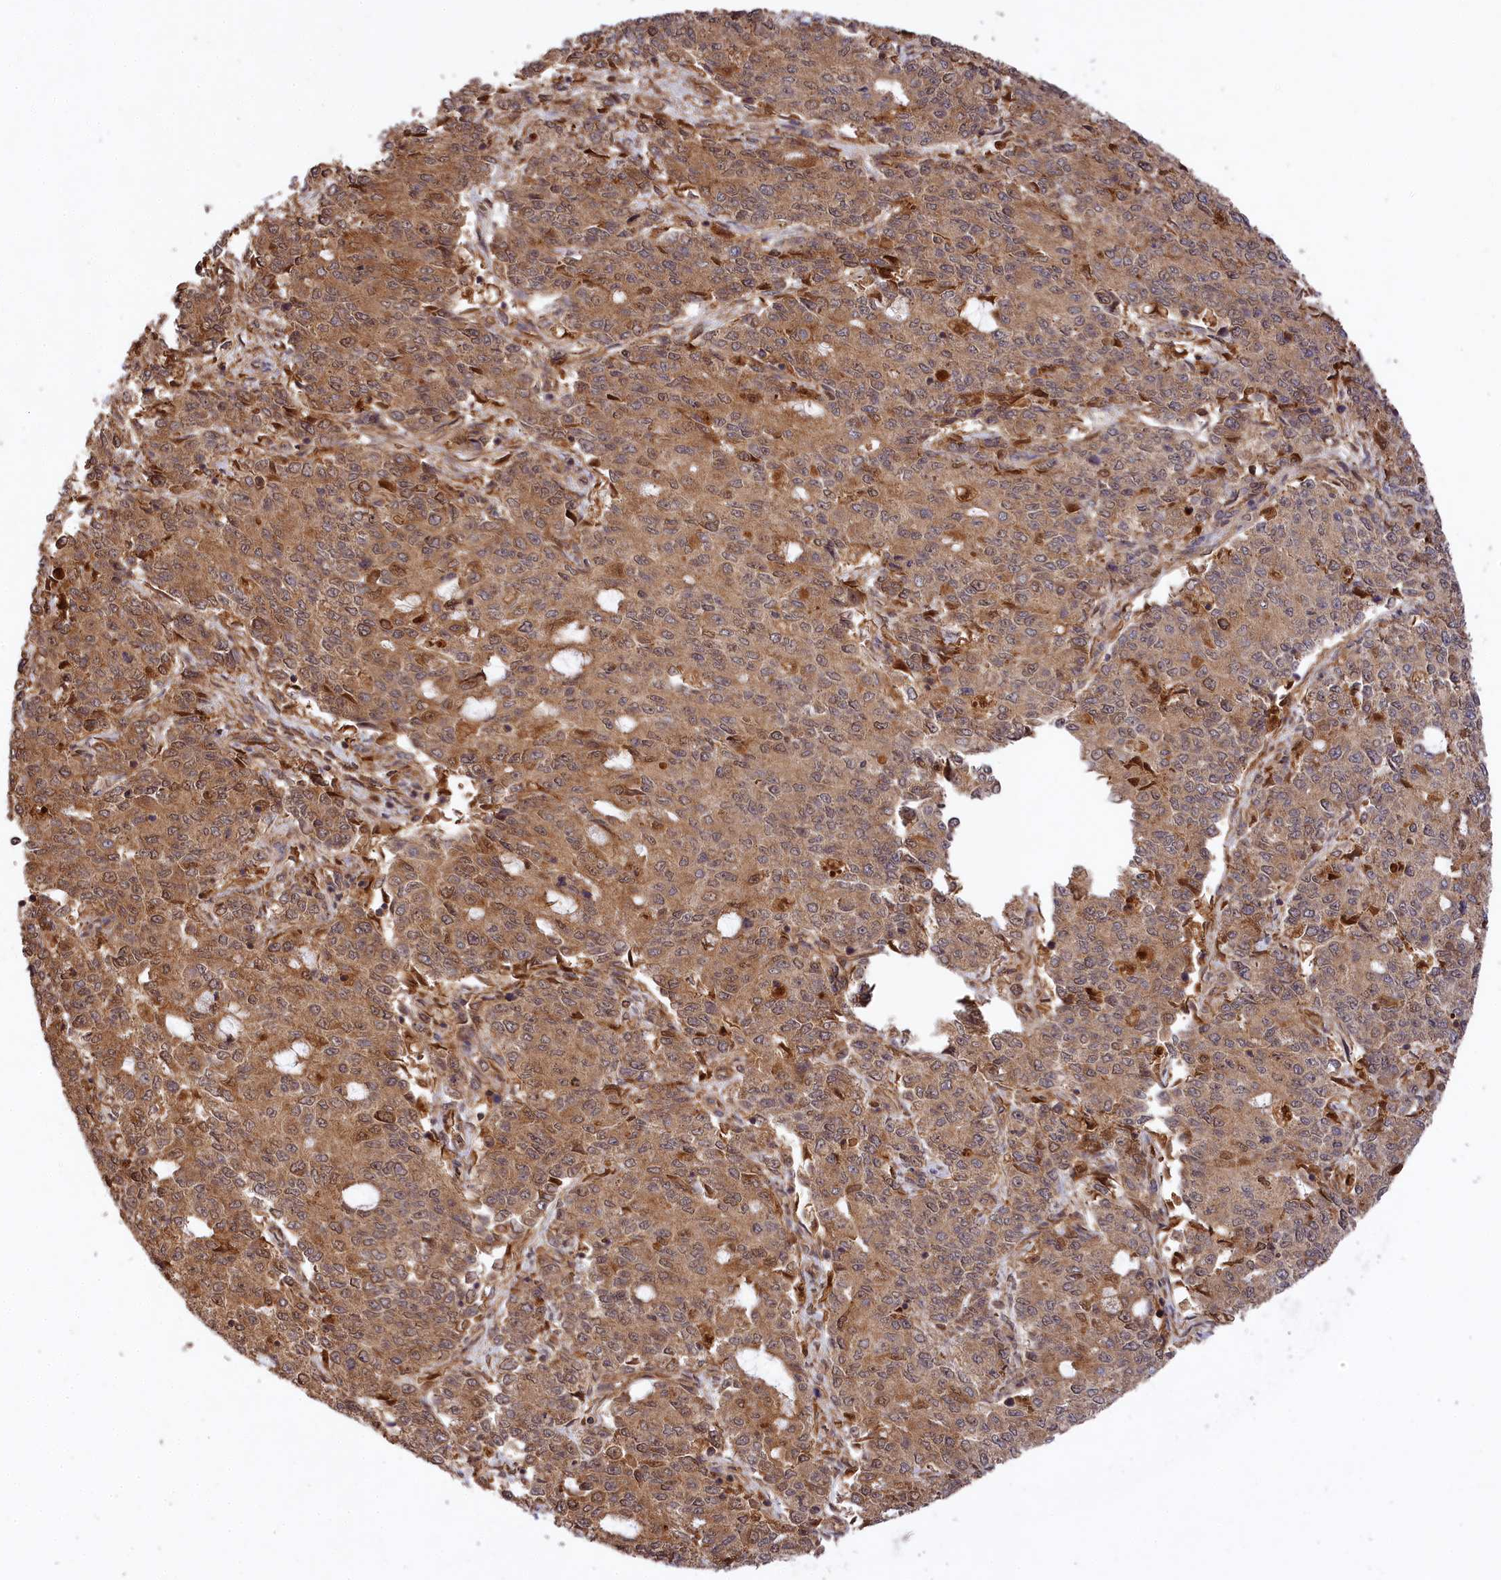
{"staining": {"intensity": "moderate", "quantity": "25%-75%", "location": "cytoplasmic/membranous"}, "tissue": "endometrial cancer", "cell_type": "Tumor cells", "image_type": "cancer", "snomed": [{"axis": "morphology", "description": "Adenocarcinoma, NOS"}, {"axis": "topography", "description": "Endometrium"}], "caption": "Immunohistochemistry (IHC) of human endometrial cancer (adenocarcinoma) displays medium levels of moderate cytoplasmic/membranous staining in approximately 25%-75% of tumor cells. (DAB IHC, brown staining for protein, blue staining for nuclei).", "gene": "MCF2L2", "patient": {"sex": "female", "age": 50}}